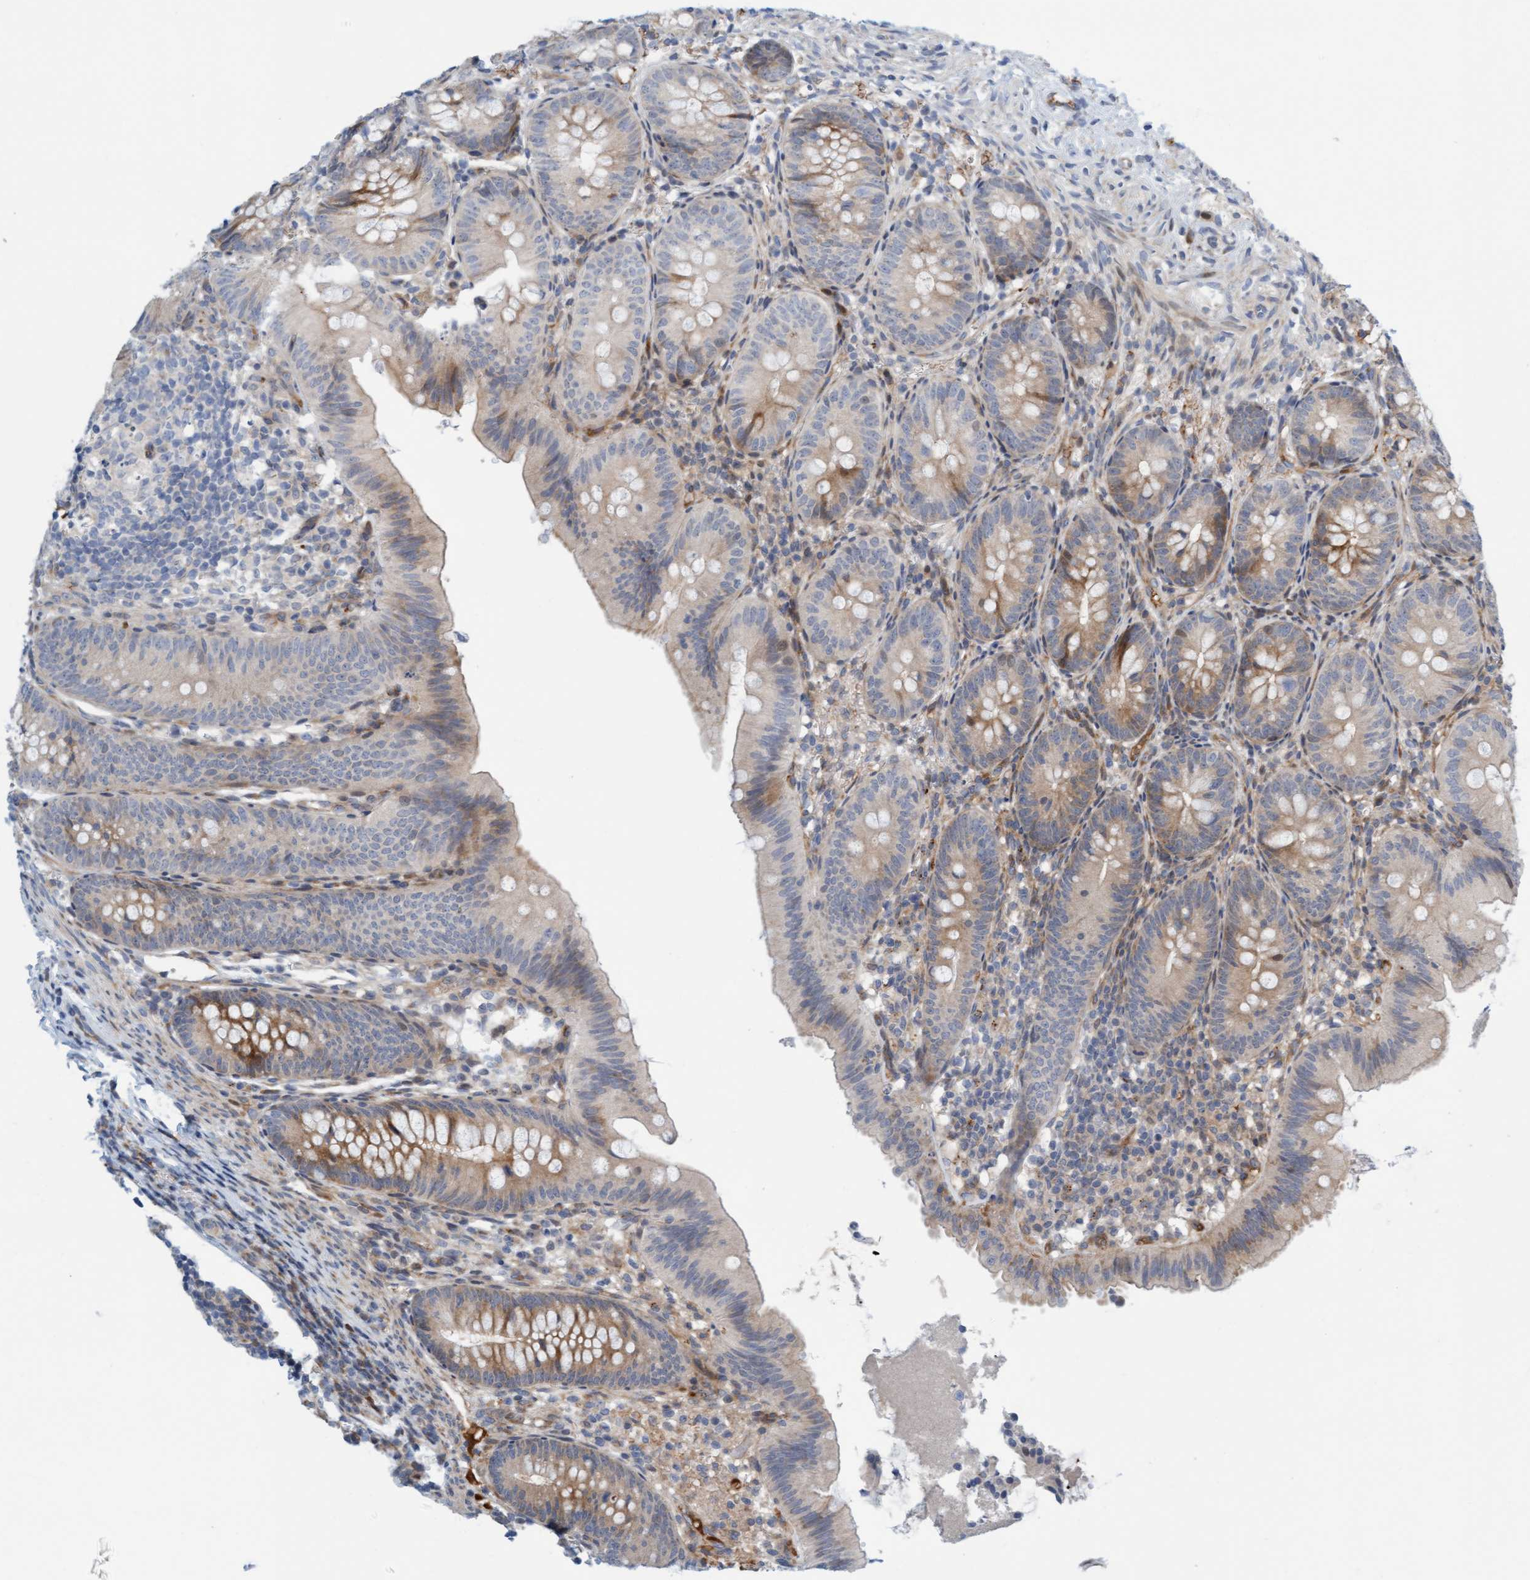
{"staining": {"intensity": "moderate", "quantity": "25%-75%", "location": "cytoplasmic/membranous"}, "tissue": "appendix", "cell_type": "Glandular cells", "image_type": "normal", "snomed": [{"axis": "morphology", "description": "Normal tissue, NOS"}, {"axis": "topography", "description": "Appendix"}], "caption": "Immunohistochemical staining of normal appendix demonstrates medium levels of moderate cytoplasmic/membranous expression in approximately 25%-75% of glandular cells.", "gene": "EIF4EBP1", "patient": {"sex": "male", "age": 1}}